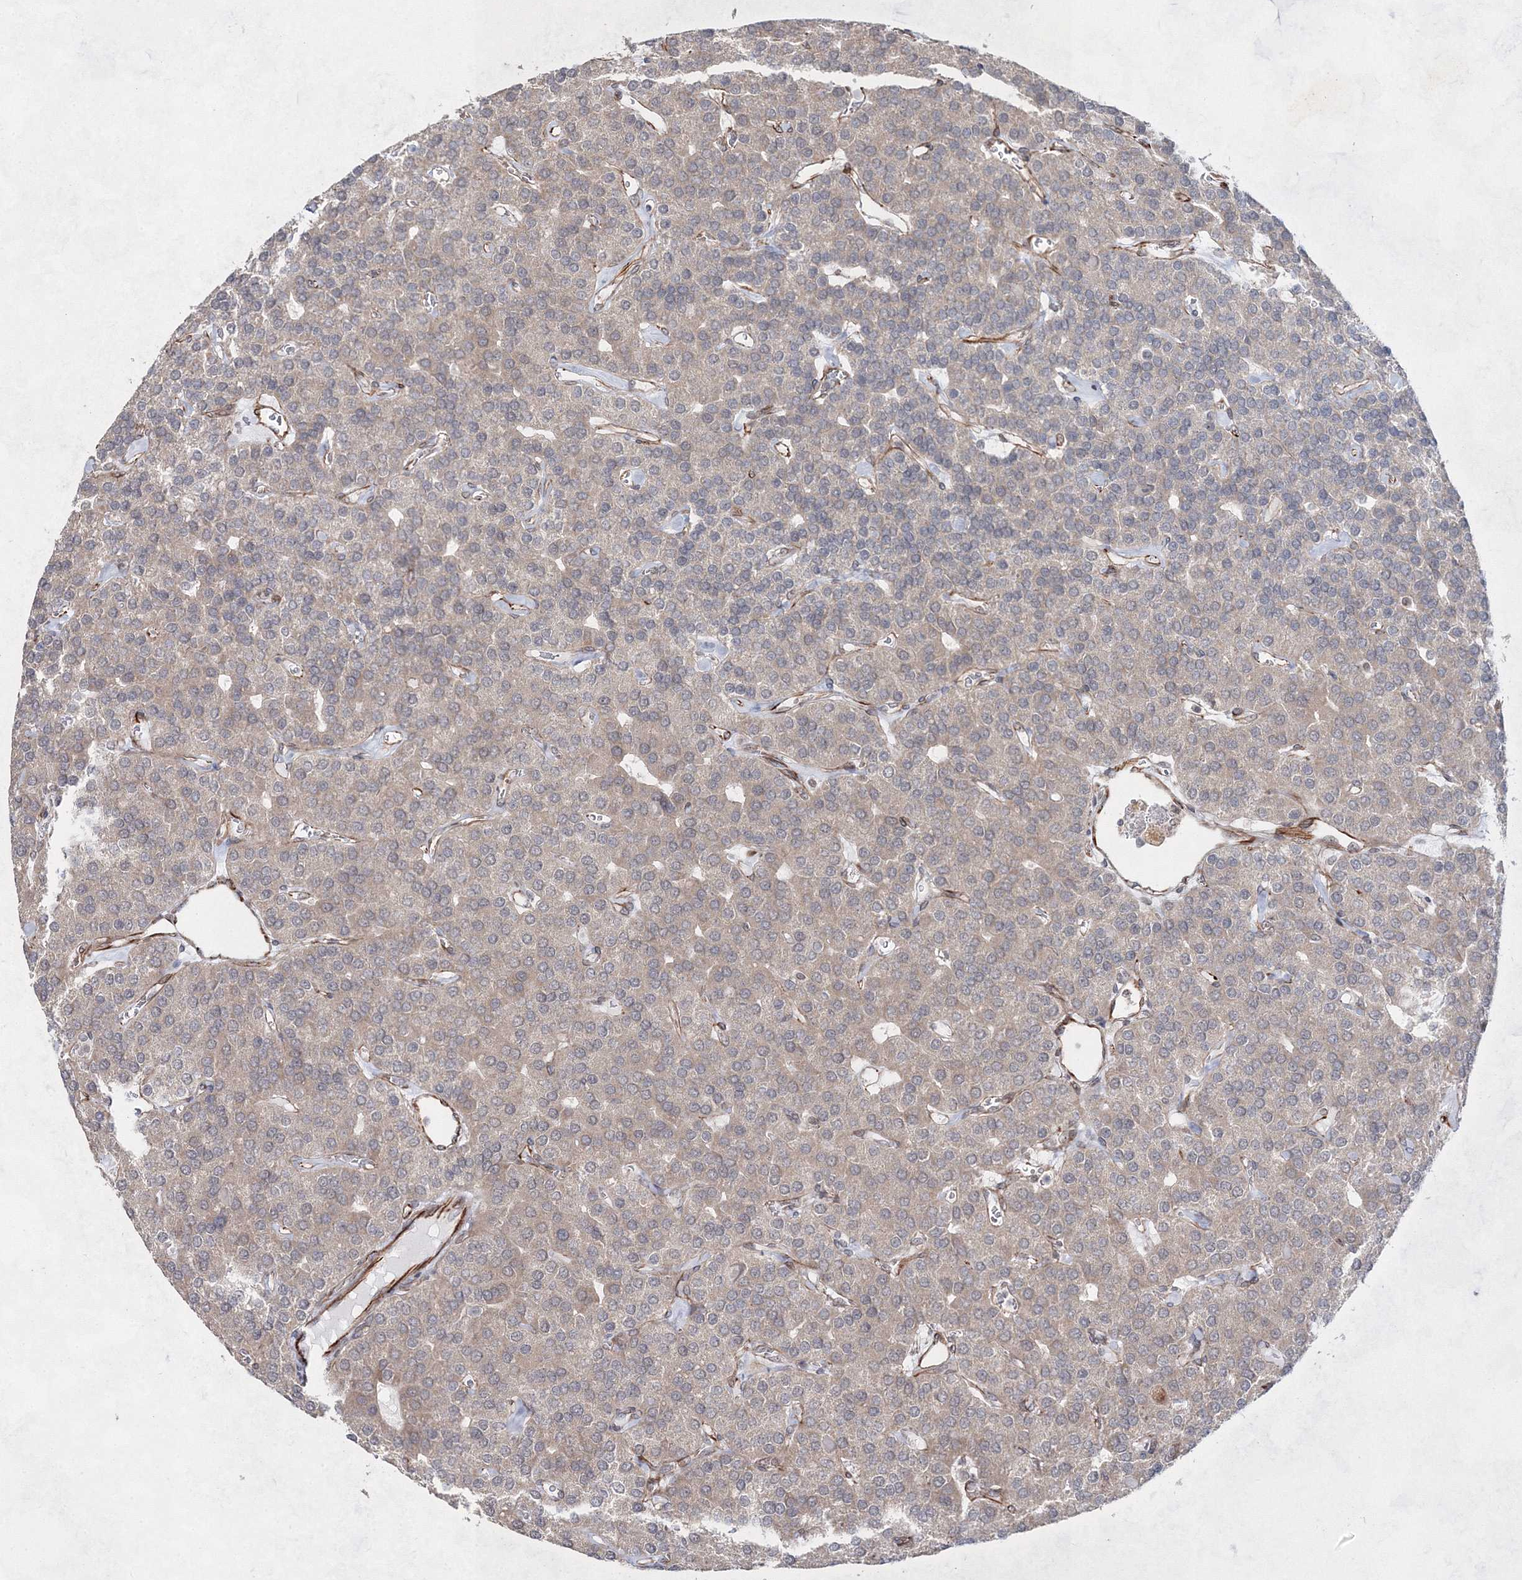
{"staining": {"intensity": "negative", "quantity": "none", "location": "none"}, "tissue": "parathyroid gland", "cell_type": "Glandular cells", "image_type": "normal", "snomed": [{"axis": "morphology", "description": "Normal tissue, NOS"}, {"axis": "morphology", "description": "Adenoma, NOS"}, {"axis": "topography", "description": "Parathyroid gland"}], "caption": "DAB (3,3'-diaminobenzidine) immunohistochemical staining of normal parathyroid gland displays no significant staining in glandular cells.", "gene": "SNIP1", "patient": {"sex": "female", "age": 86}}